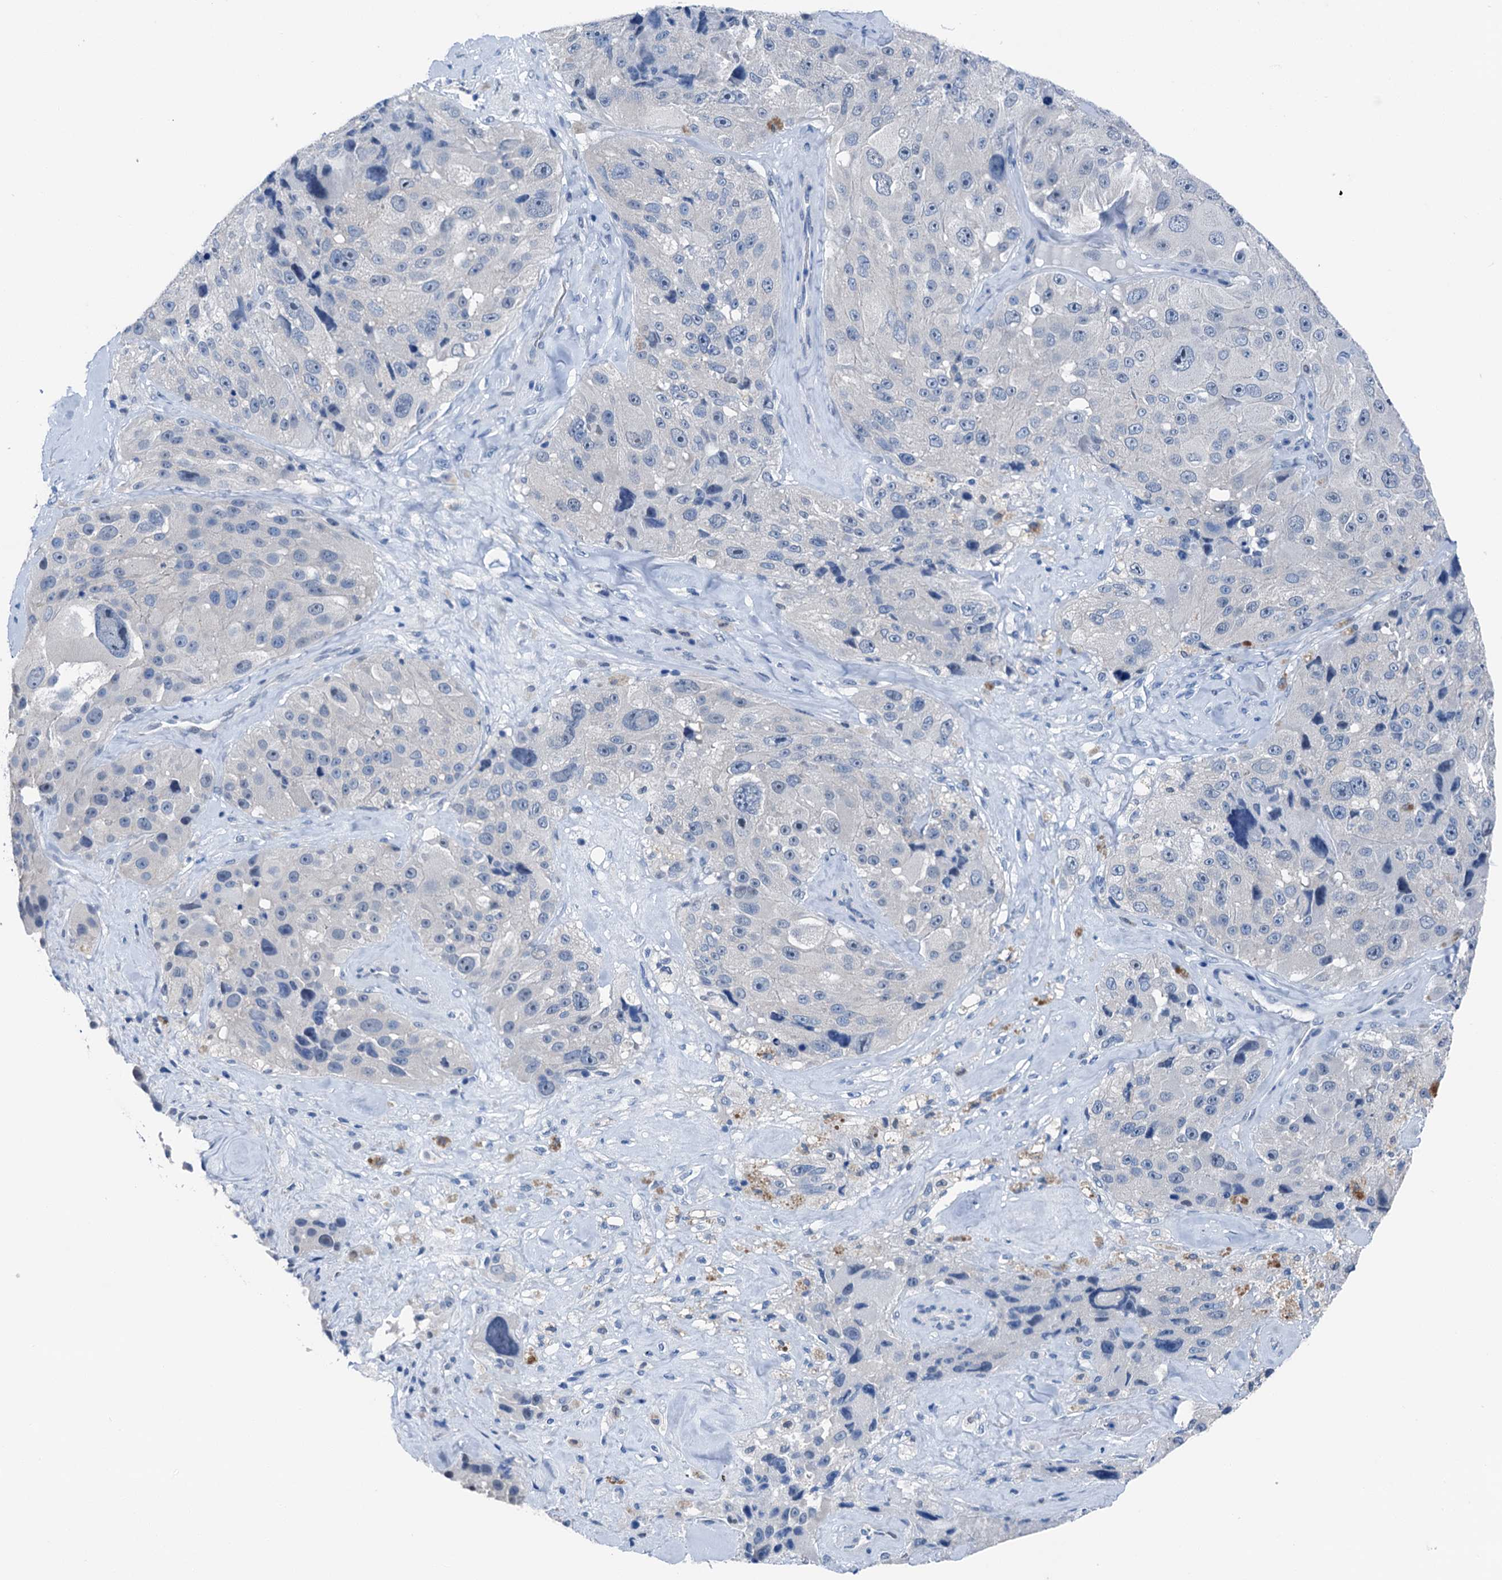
{"staining": {"intensity": "negative", "quantity": "none", "location": "none"}, "tissue": "melanoma", "cell_type": "Tumor cells", "image_type": "cancer", "snomed": [{"axis": "morphology", "description": "Malignant melanoma, Metastatic site"}, {"axis": "topography", "description": "Lymph node"}], "caption": "IHC photomicrograph of neoplastic tissue: human melanoma stained with DAB shows no significant protein expression in tumor cells.", "gene": "CBLN3", "patient": {"sex": "male", "age": 62}}